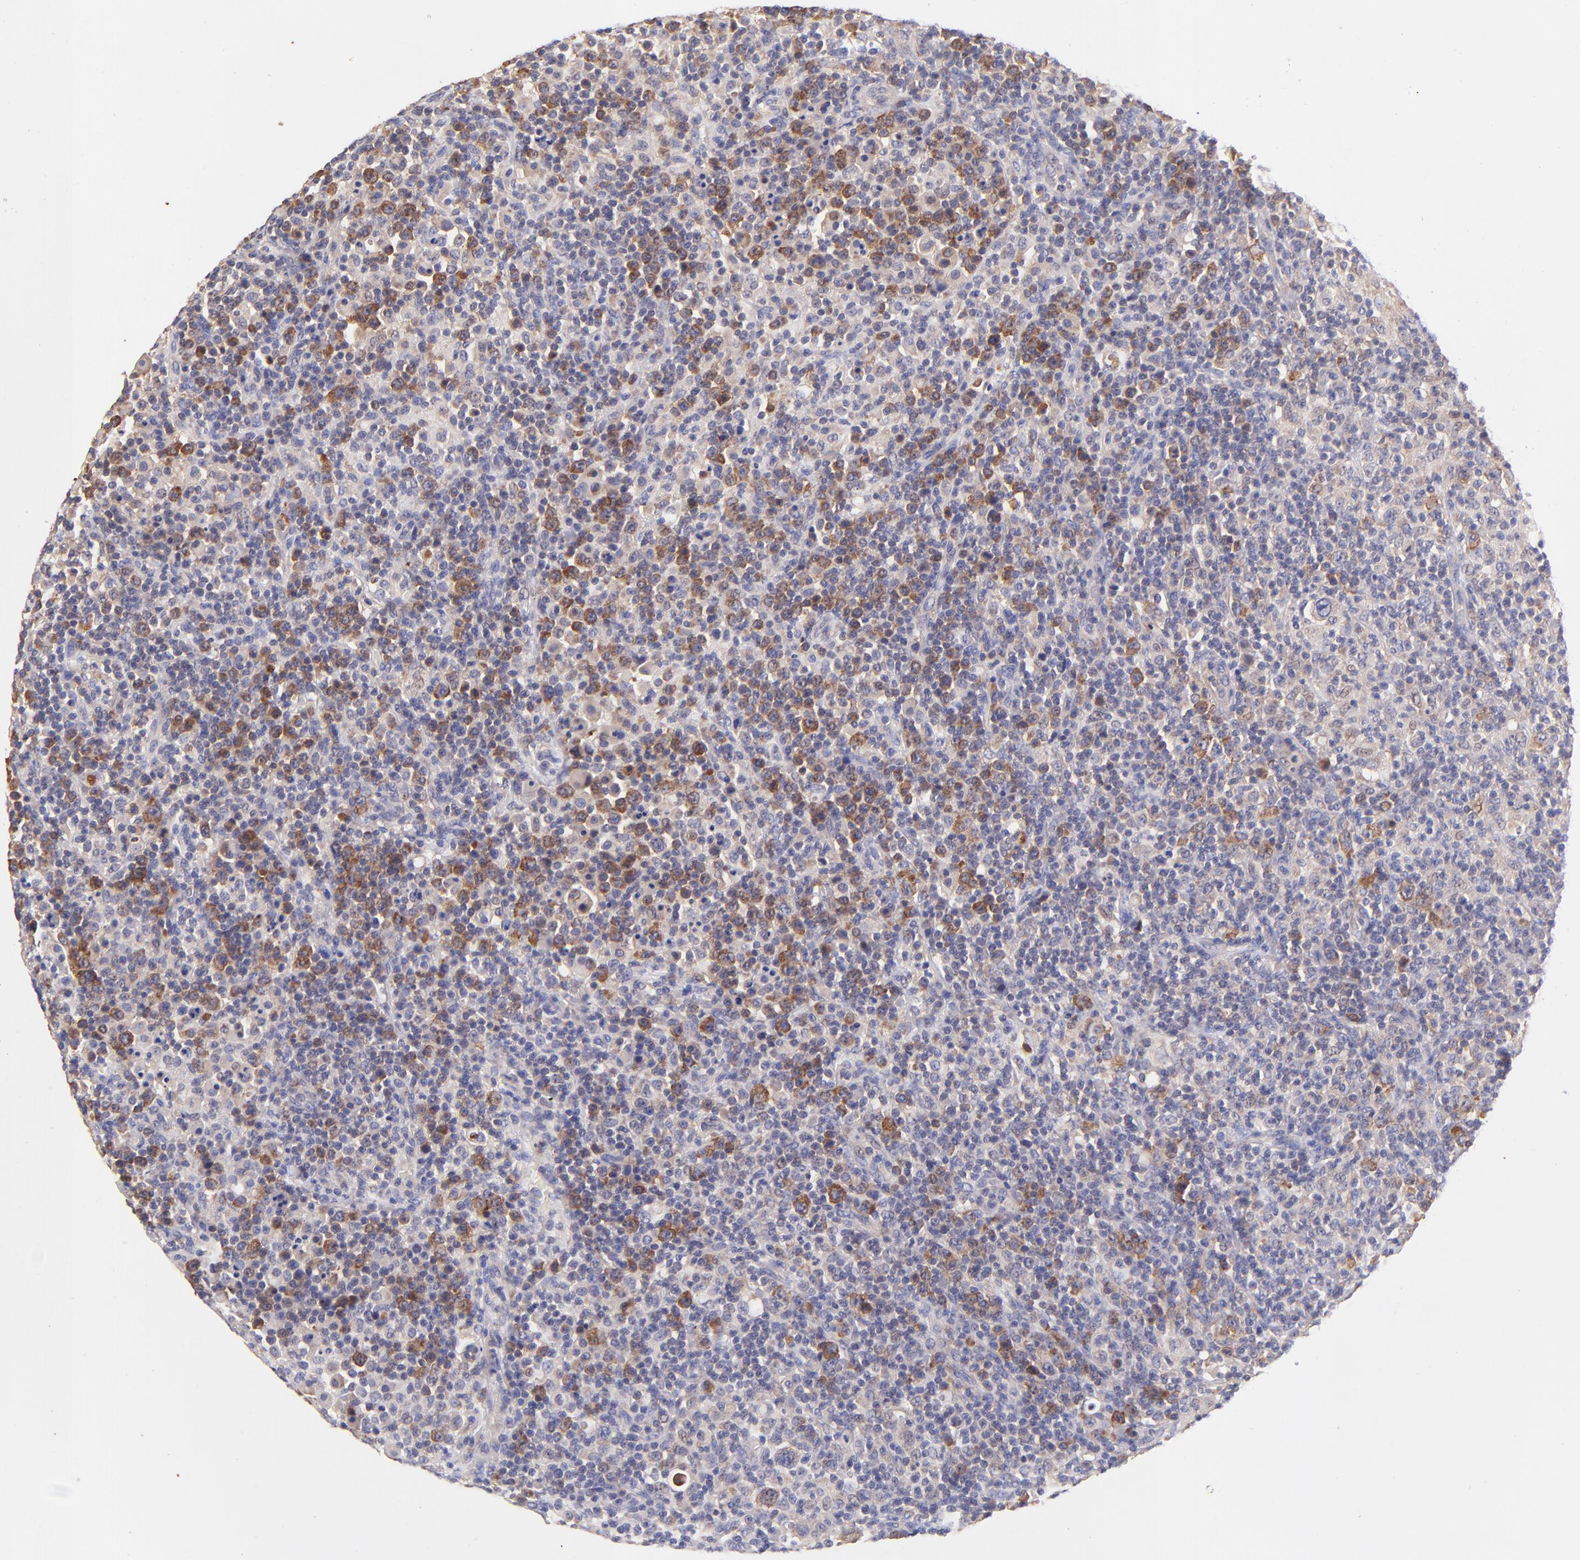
{"staining": {"intensity": "weak", "quantity": "25%-75%", "location": "cytoplasmic/membranous"}, "tissue": "lymphoma", "cell_type": "Tumor cells", "image_type": "cancer", "snomed": [{"axis": "morphology", "description": "Hodgkin's disease, NOS"}, {"axis": "topography", "description": "Lymph node"}], "caption": "Immunohistochemical staining of human Hodgkin's disease shows low levels of weak cytoplasmic/membranous protein staining in approximately 25%-75% of tumor cells.", "gene": "RPL11", "patient": {"sex": "male", "age": 65}}